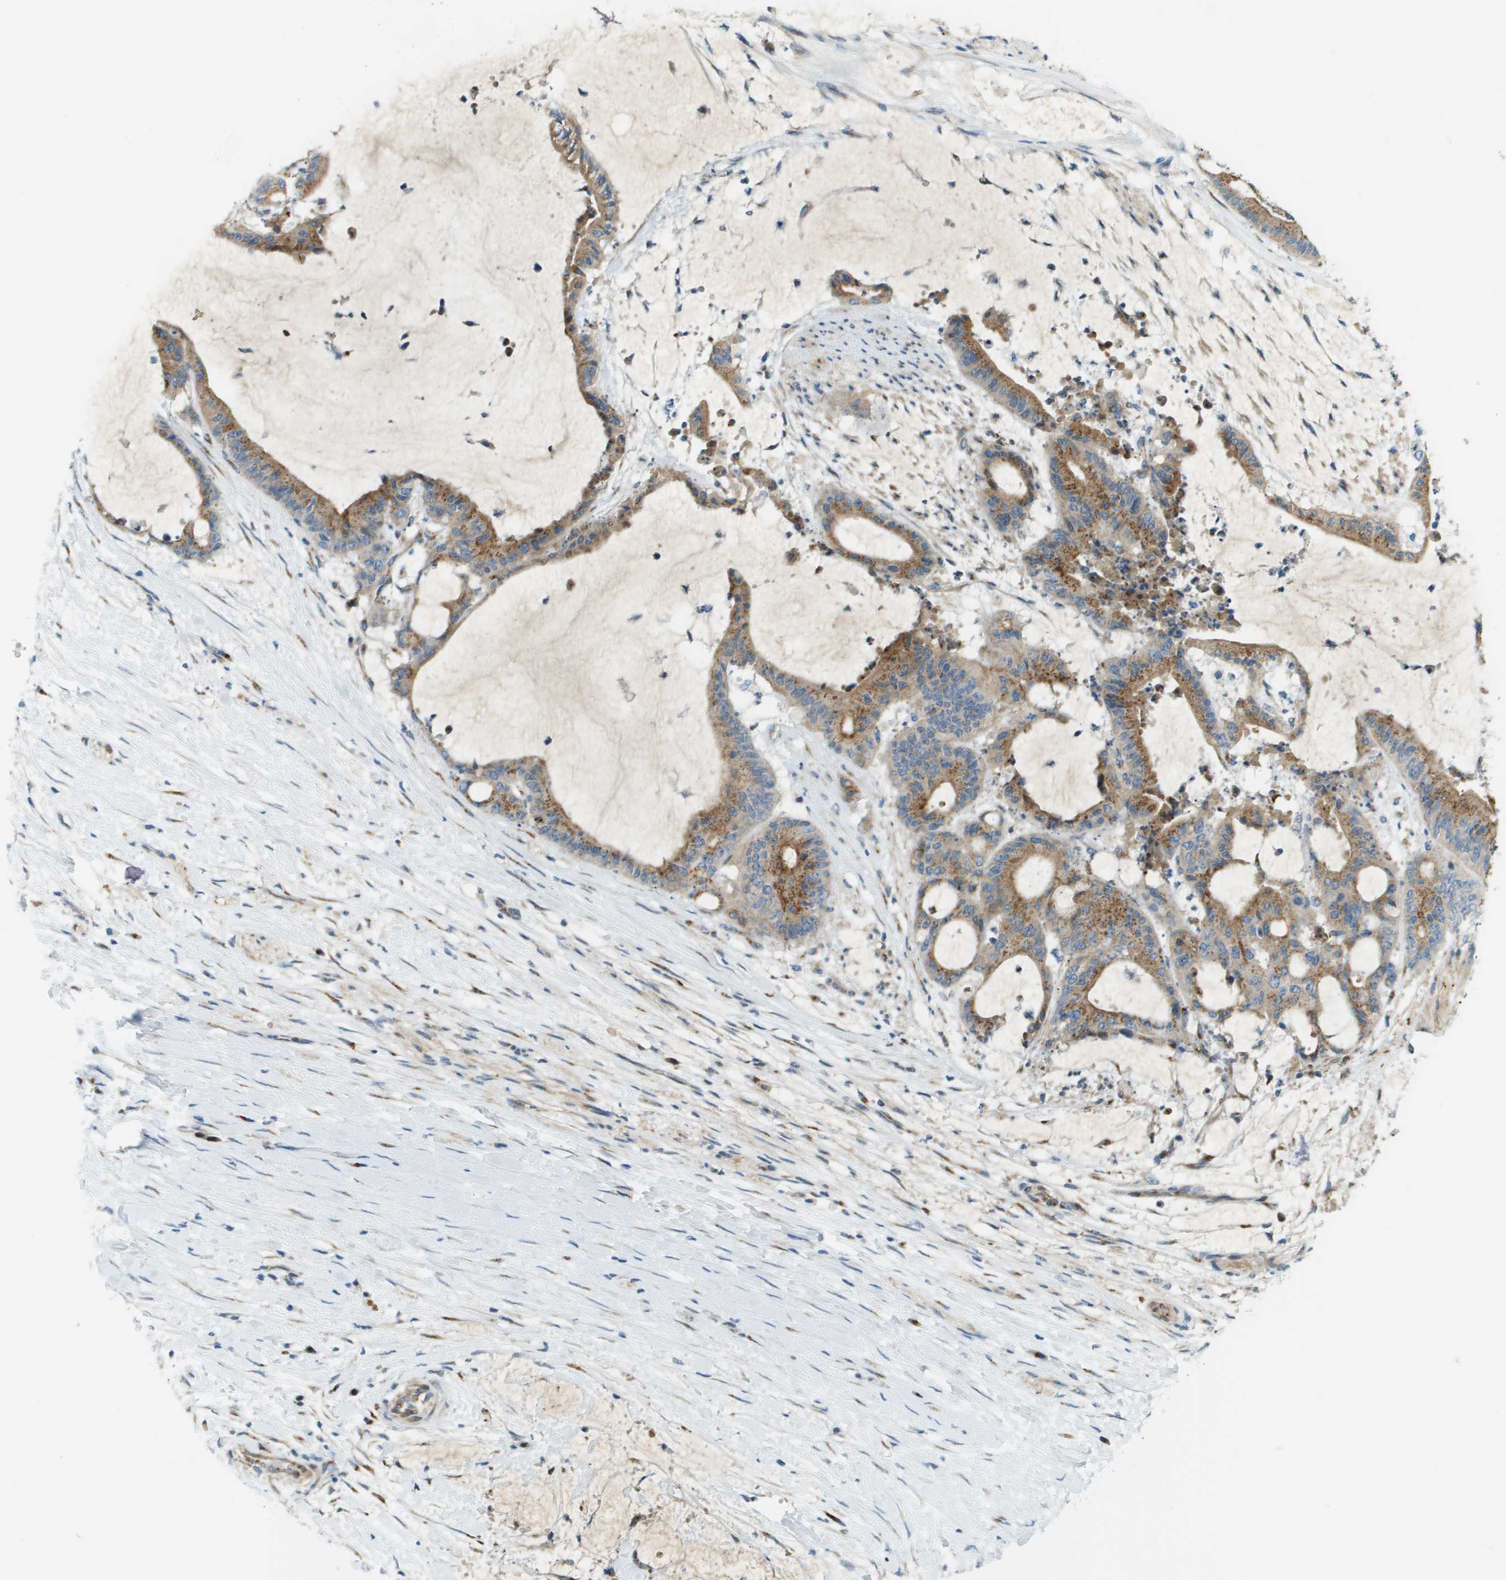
{"staining": {"intensity": "strong", "quantity": ">75%", "location": "cytoplasmic/membranous"}, "tissue": "liver cancer", "cell_type": "Tumor cells", "image_type": "cancer", "snomed": [{"axis": "morphology", "description": "Cholangiocarcinoma"}, {"axis": "topography", "description": "Liver"}], "caption": "Tumor cells exhibit high levels of strong cytoplasmic/membranous staining in approximately >75% of cells in human liver cancer (cholangiocarcinoma).", "gene": "ACBD3", "patient": {"sex": "female", "age": 73}}